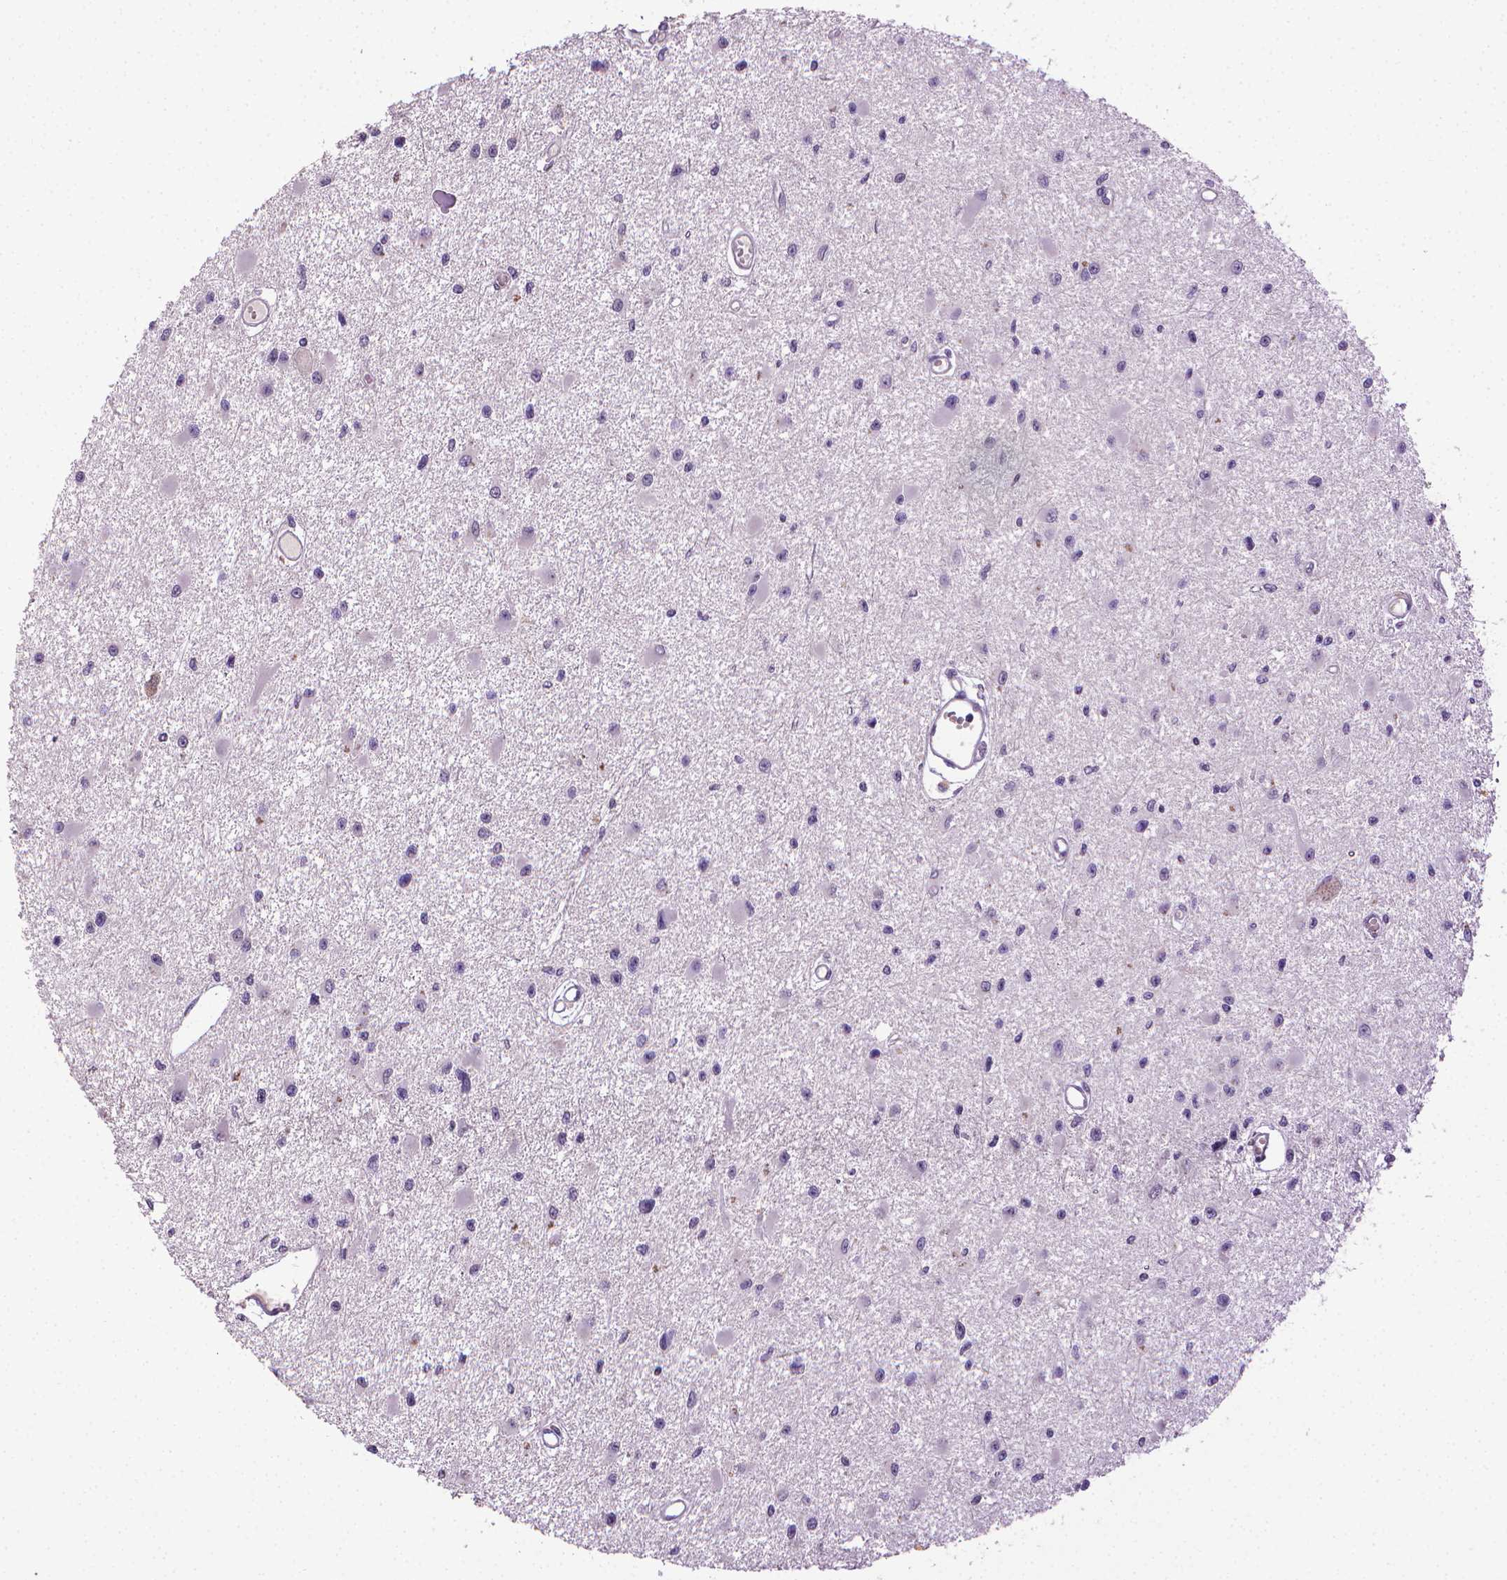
{"staining": {"intensity": "negative", "quantity": "none", "location": "none"}, "tissue": "glioma", "cell_type": "Tumor cells", "image_type": "cancer", "snomed": [{"axis": "morphology", "description": "Glioma, malignant, High grade"}, {"axis": "topography", "description": "Brain"}], "caption": "There is no significant staining in tumor cells of malignant glioma (high-grade). (DAB (3,3'-diaminobenzidine) IHC, high magnification).", "gene": "CDKN2D", "patient": {"sex": "male", "age": 54}}